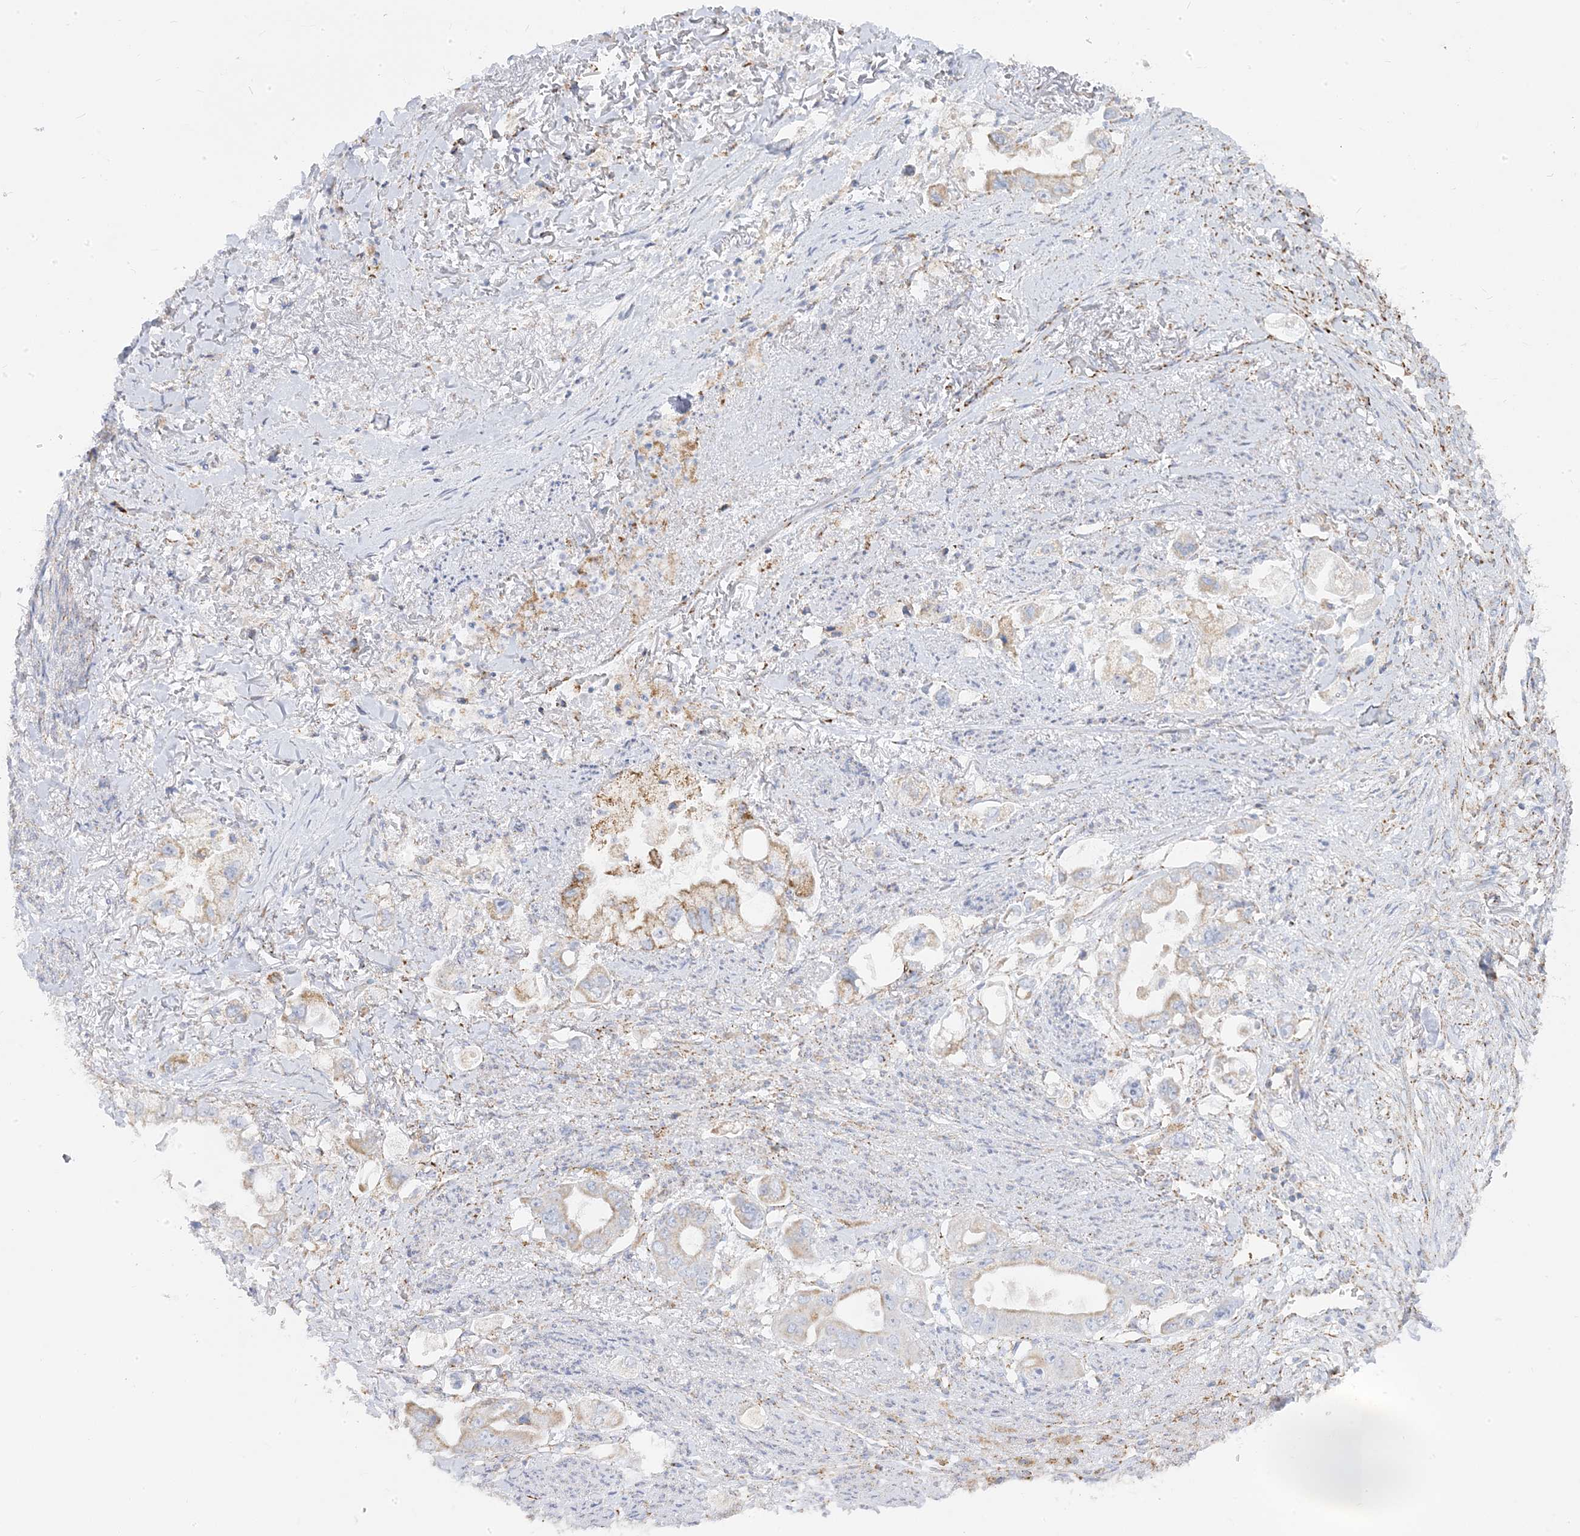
{"staining": {"intensity": "moderate", "quantity": "25%-75%", "location": "cytoplasmic/membranous"}, "tissue": "stomach cancer", "cell_type": "Tumor cells", "image_type": "cancer", "snomed": [{"axis": "morphology", "description": "Adenocarcinoma, NOS"}, {"axis": "topography", "description": "Stomach"}], "caption": "Tumor cells display medium levels of moderate cytoplasmic/membranous positivity in approximately 25%-75% of cells in human stomach adenocarcinoma.", "gene": "PCCB", "patient": {"sex": "male", "age": 62}}